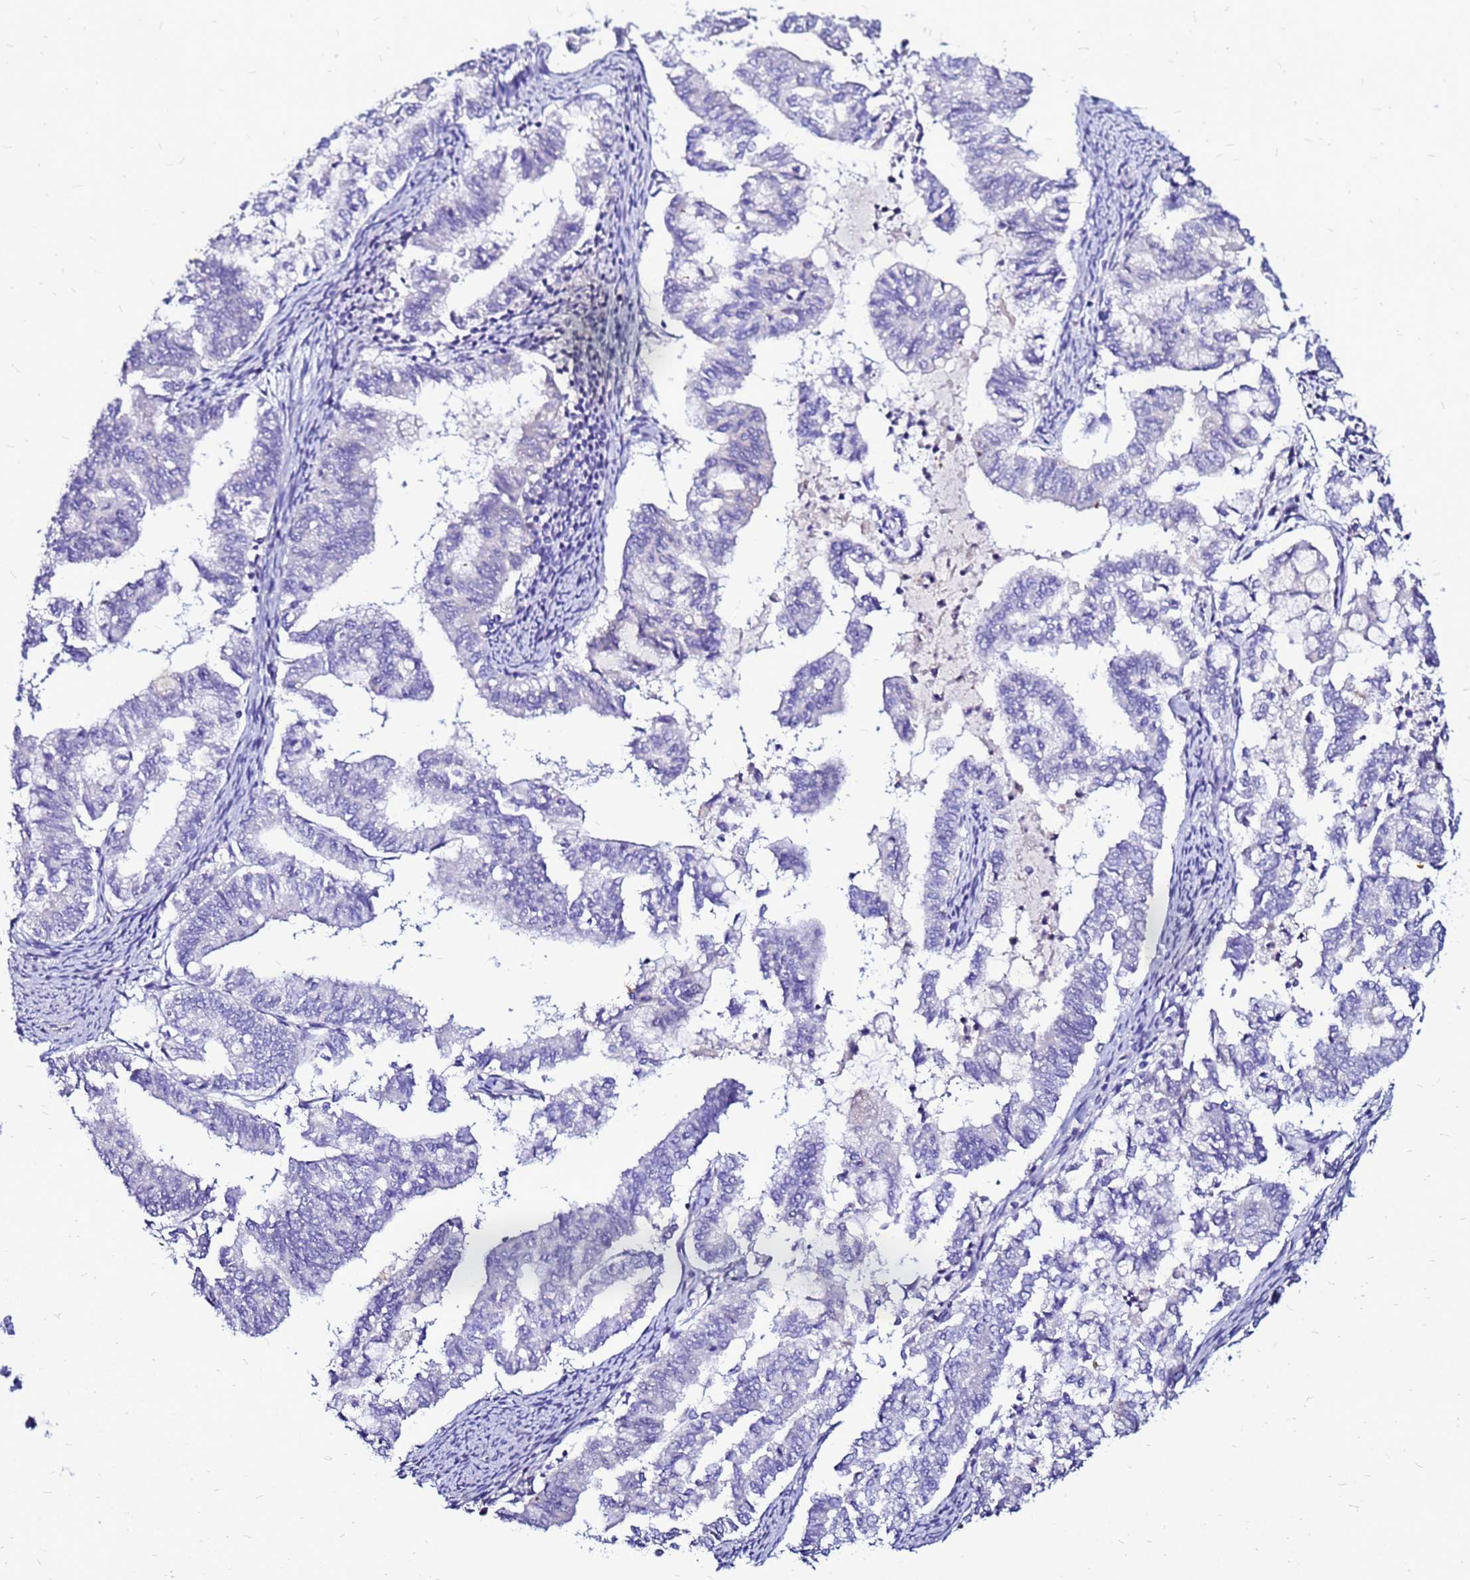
{"staining": {"intensity": "negative", "quantity": "none", "location": "none"}, "tissue": "endometrial cancer", "cell_type": "Tumor cells", "image_type": "cancer", "snomed": [{"axis": "morphology", "description": "Adenocarcinoma, NOS"}, {"axis": "topography", "description": "Endometrium"}], "caption": "Photomicrograph shows no protein staining in tumor cells of endometrial adenocarcinoma tissue. Nuclei are stained in blue.", "gene": "ARHGEF5", "patient": {"sex": "female", "age": 79}}